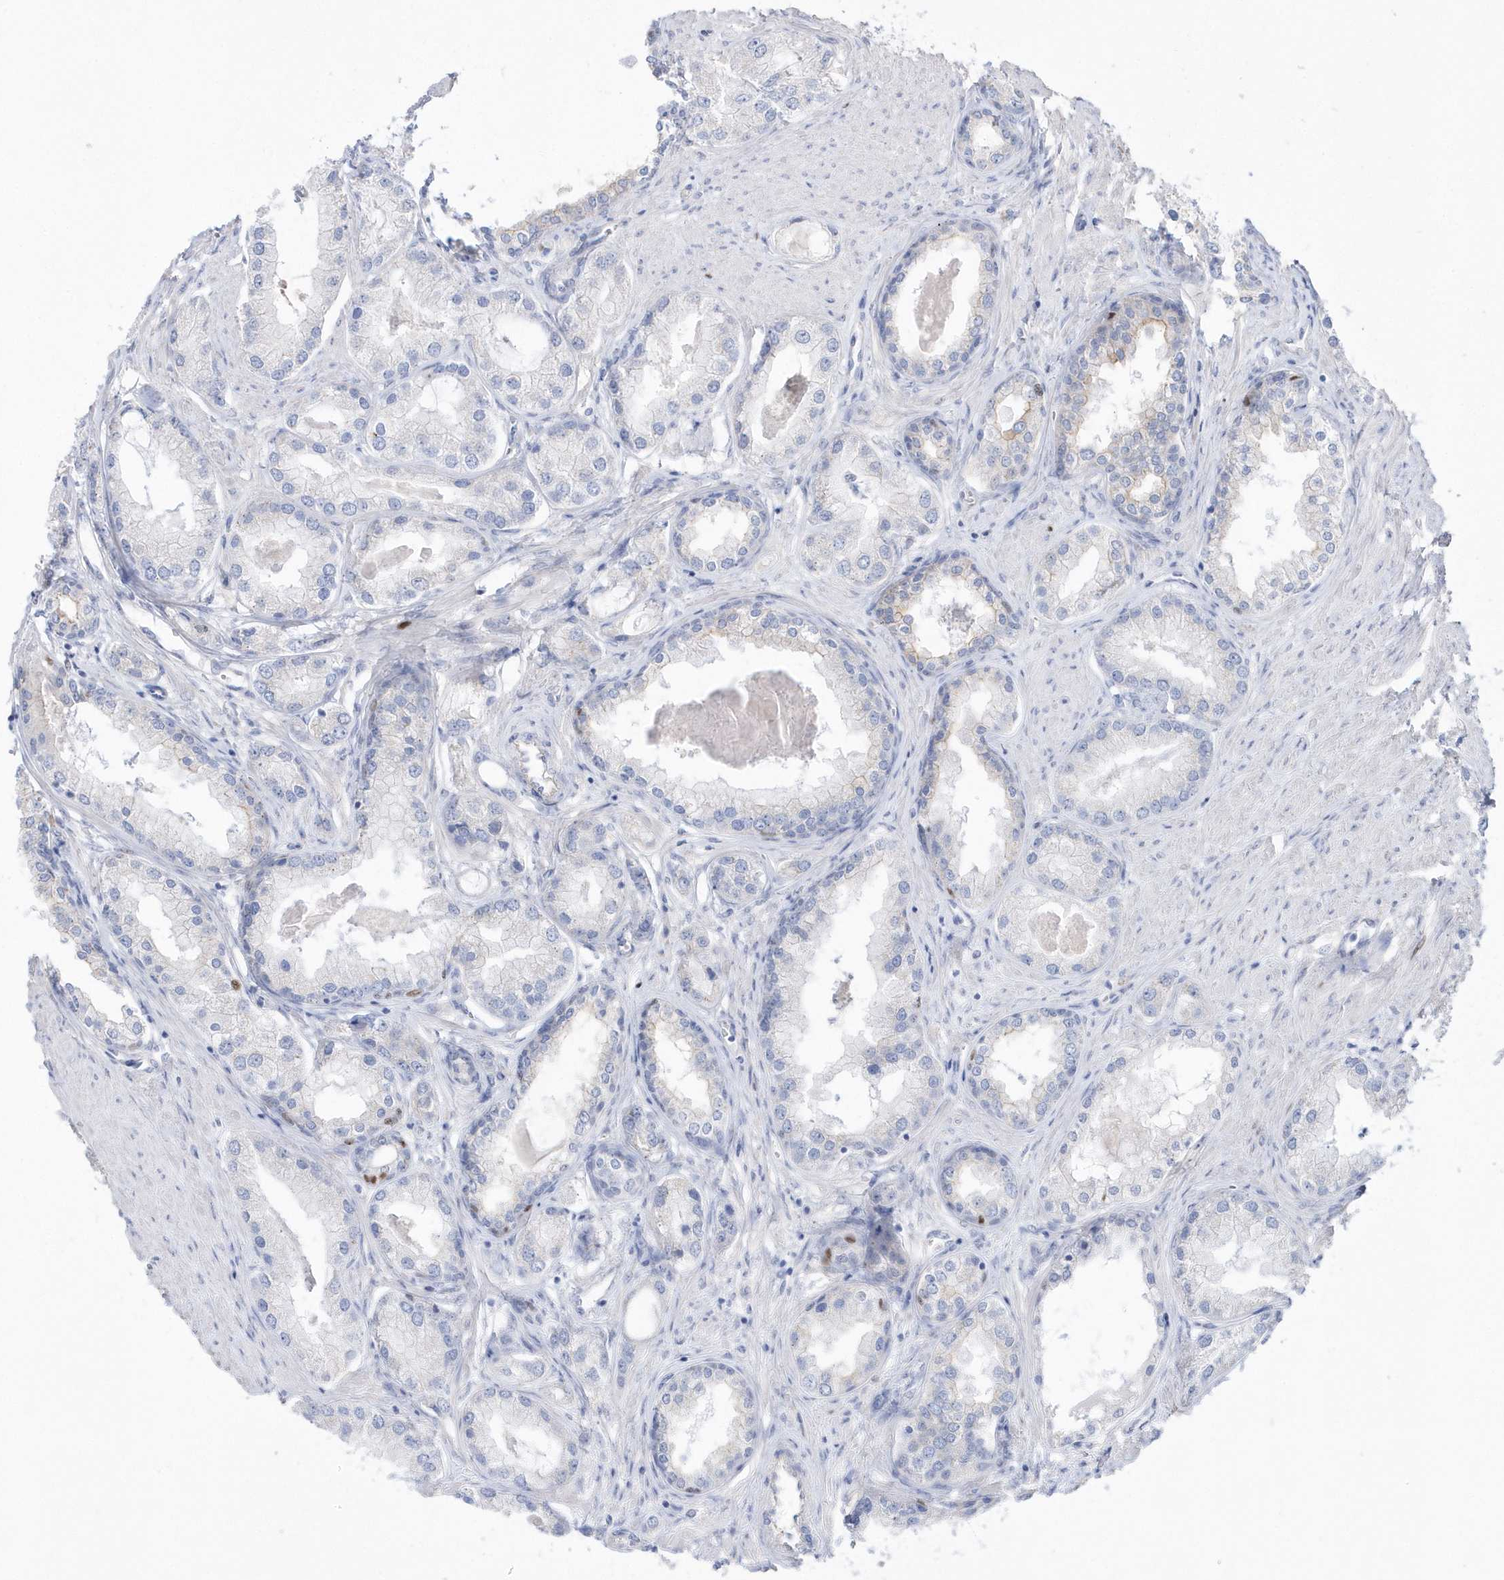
{"staining": {"intensity": "negative", "quantity": "none", "location": "none"}, "tissue": "prostate cancer", "cell_type": "Tumor cells", "image_type": "cancer", "snomed": [{"axis": "morphology", "description": "Adenocarcinoma, Low grade"}, {"axis": "topography", "description": "Prostate"}], "caption": "DAB immunohistochemical staining of prostate cancer reveals no significant positivity in tumor cells.", "gene": "TMCO6", "patient": {"sex": "male", "age": 63}}